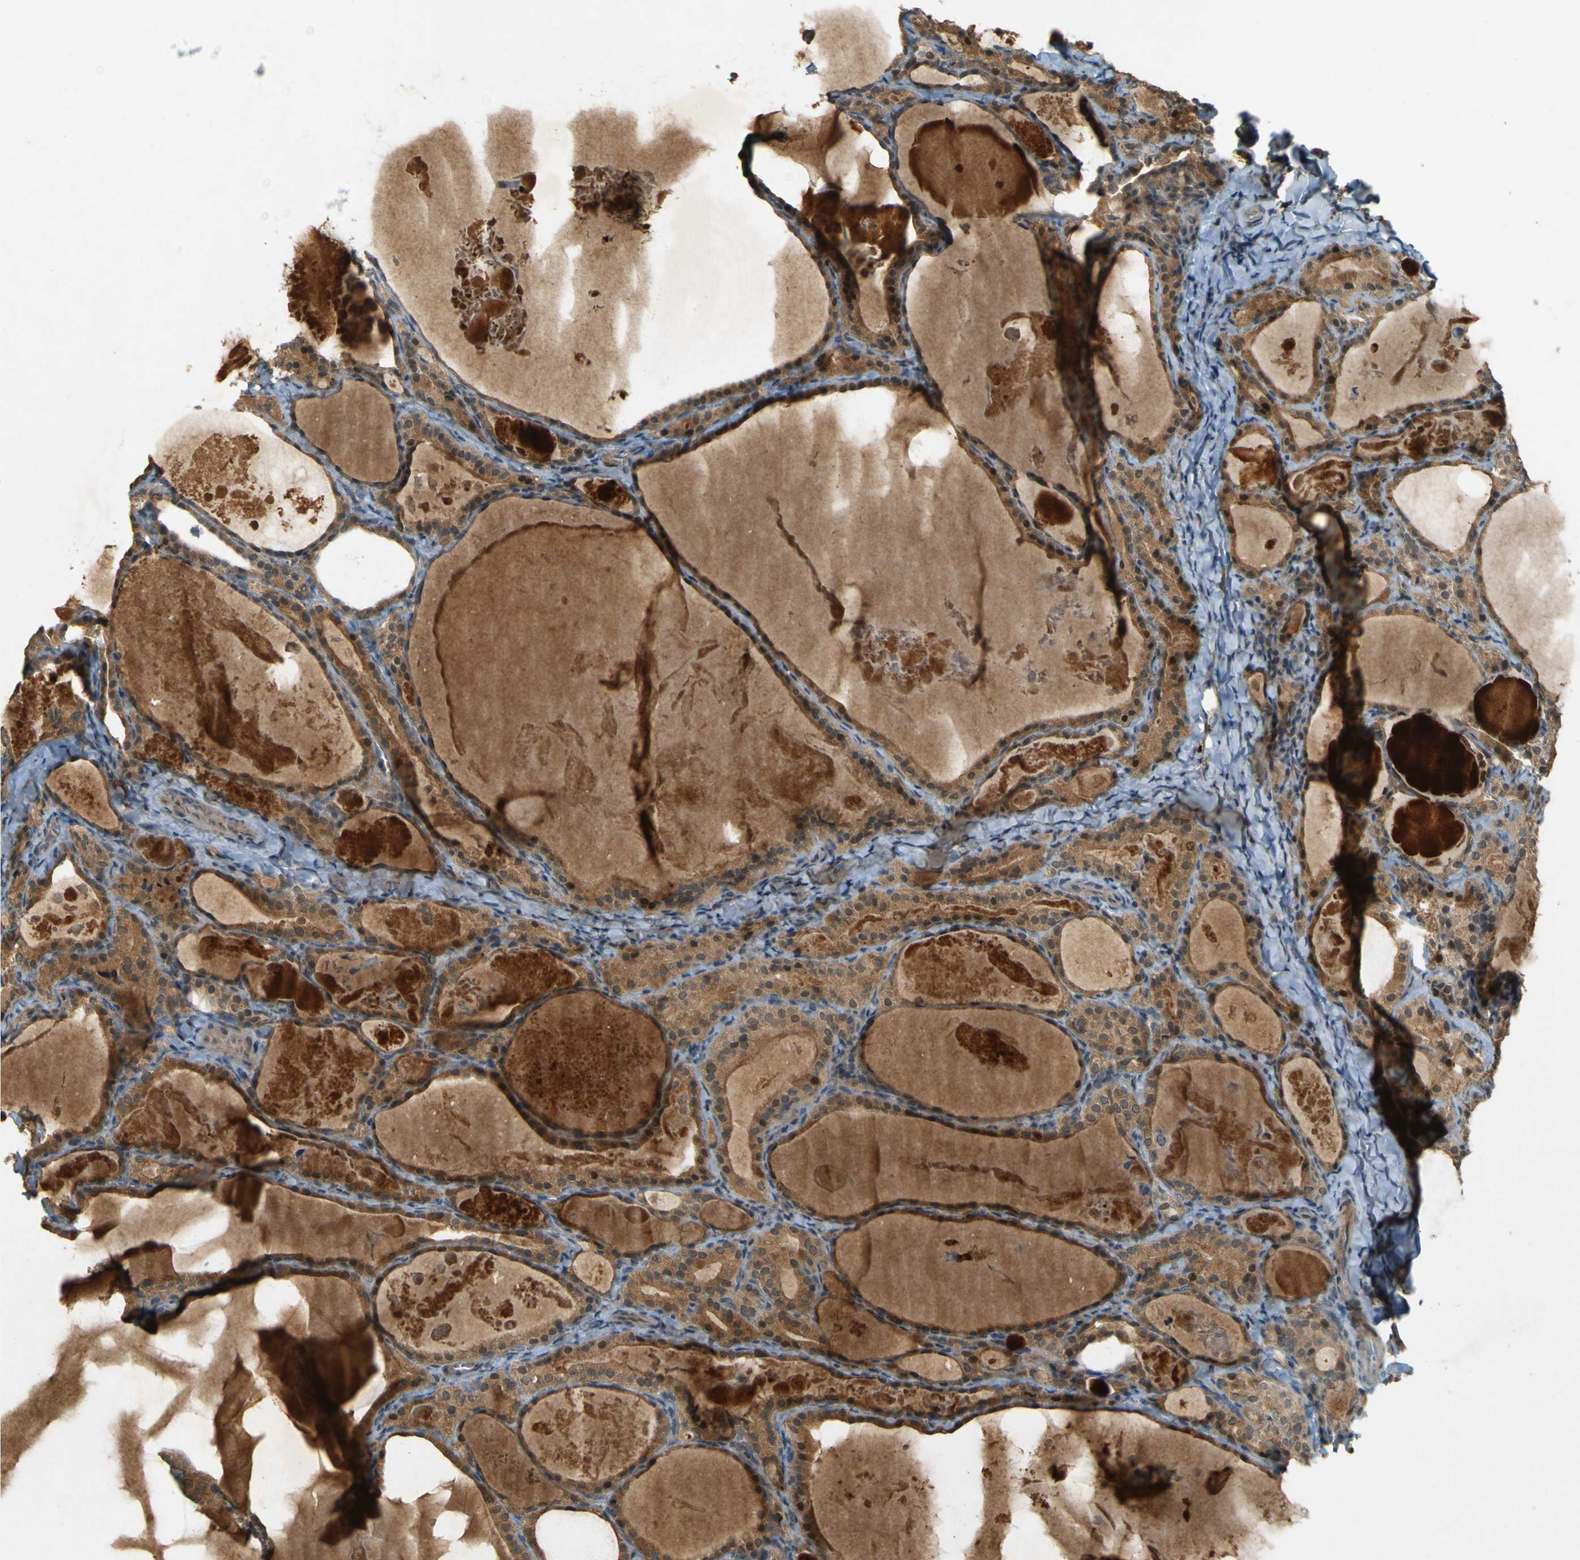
{"staining": {"intensity": "moderate", "quantity": ">75%", "location": "cytoplasmic/membranous"}, "tissue": "thyroid cancer", "cell_type": "Tumor cells", "image_type": "cancer", "snomed": [{"axis": "morphology", "description": "Papillary adenocarcinoma, NOS"}, {"axis": "topography", "description": "Thyroid gland"}], "caption": "High-power microscopy captured an IHC histopathology image of thyroid cancer (papillary adenocarcinoma), revealing moderate cytoplasmic/membranous staining in approximately >75% of tumor cells.", "gene": "MPDZ", "patient": {"sex": "female", "age": 42}}